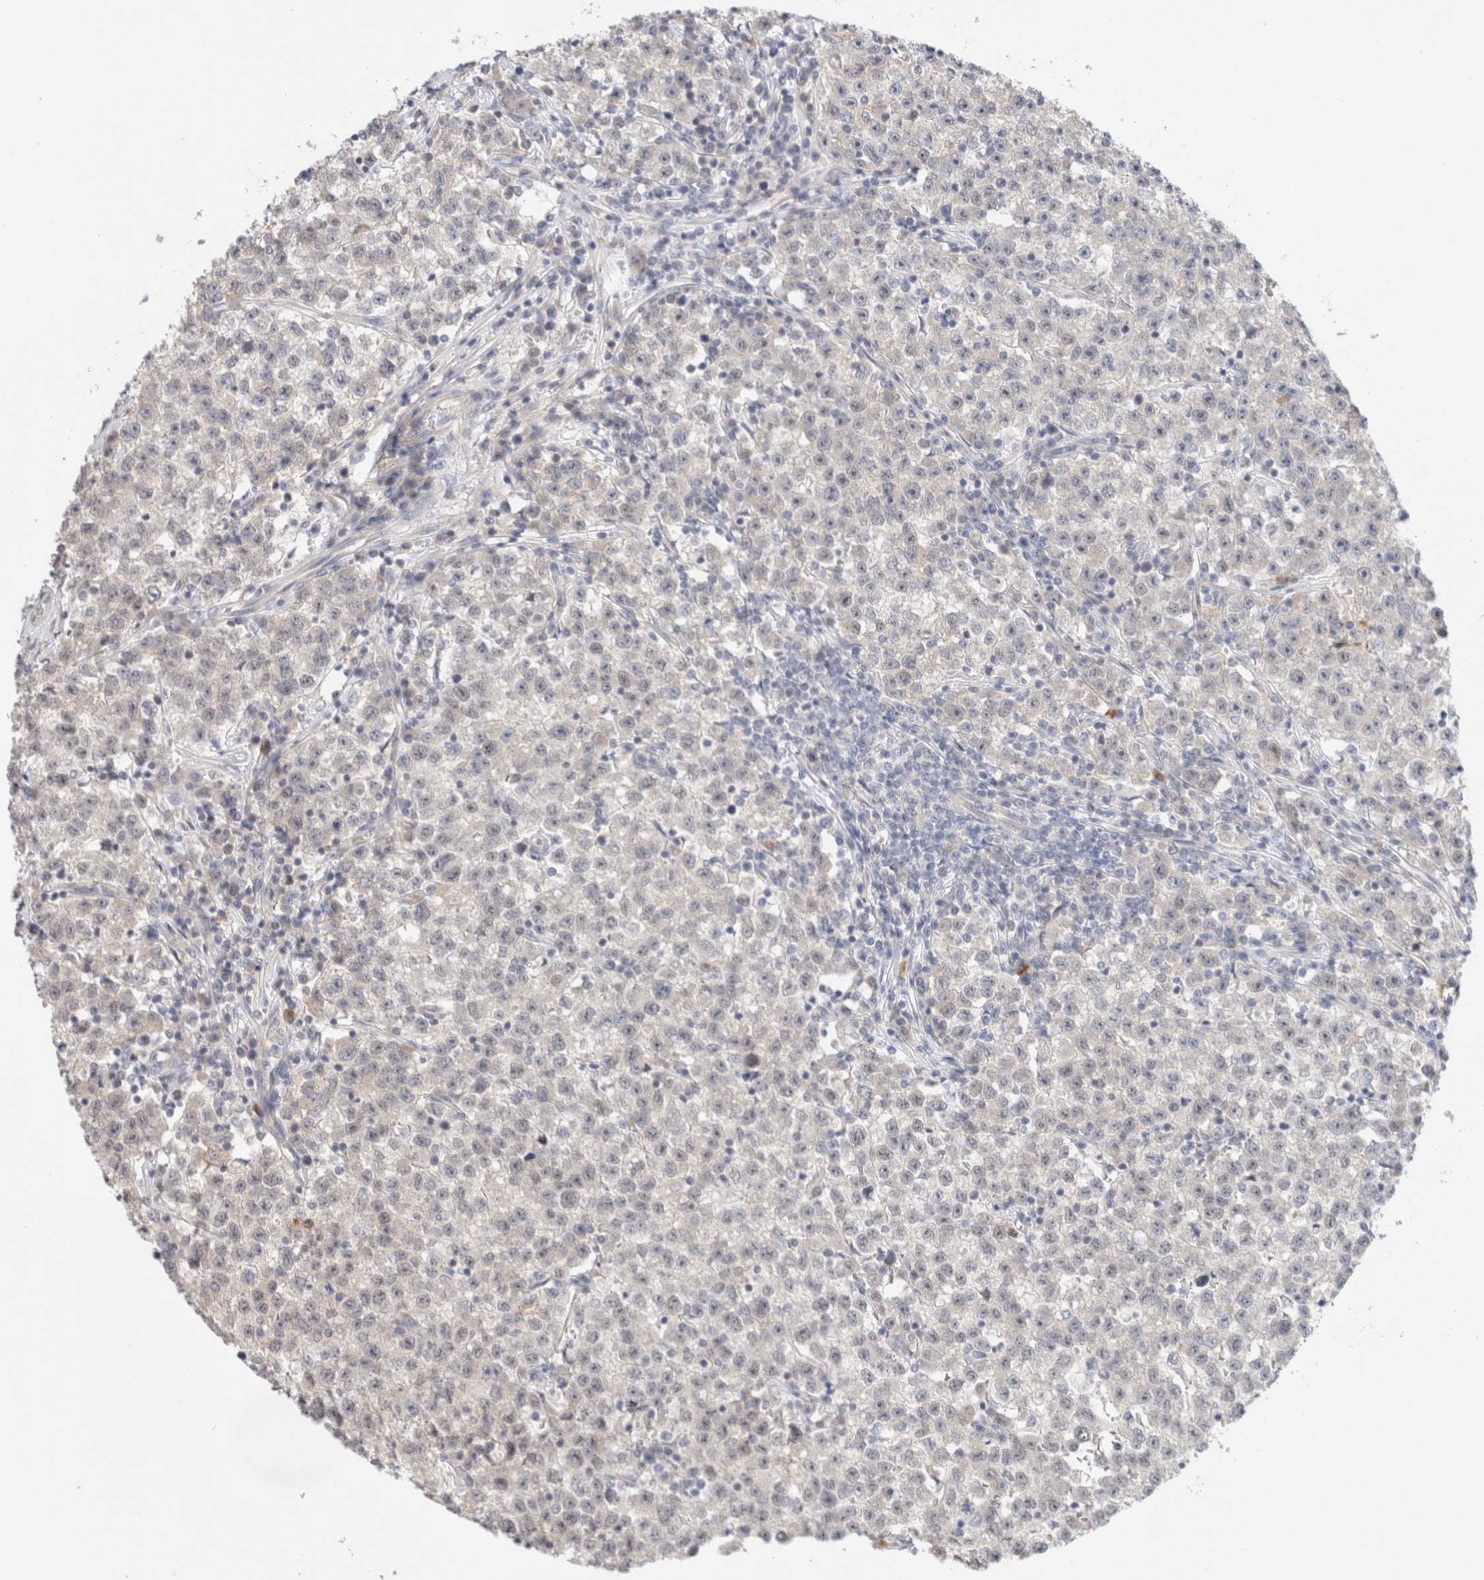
{"staining": {"intensity": "negative", "quantity": "none", "location": "none"}, "tissue": "testis cancer", "cell_type": "Tumor cells", "image_type": "cancer", "snomed": [{"axis": "morphology", "description": "Seminoma, NOS"}, {"axis": "topography", "description": "Testis"}], "caption": "Protein analysis of testis seminoma exhibits no significant staining in tumor cells.", "gene": "SPRTN", "patient": {"sex": "male", "age": 22}}